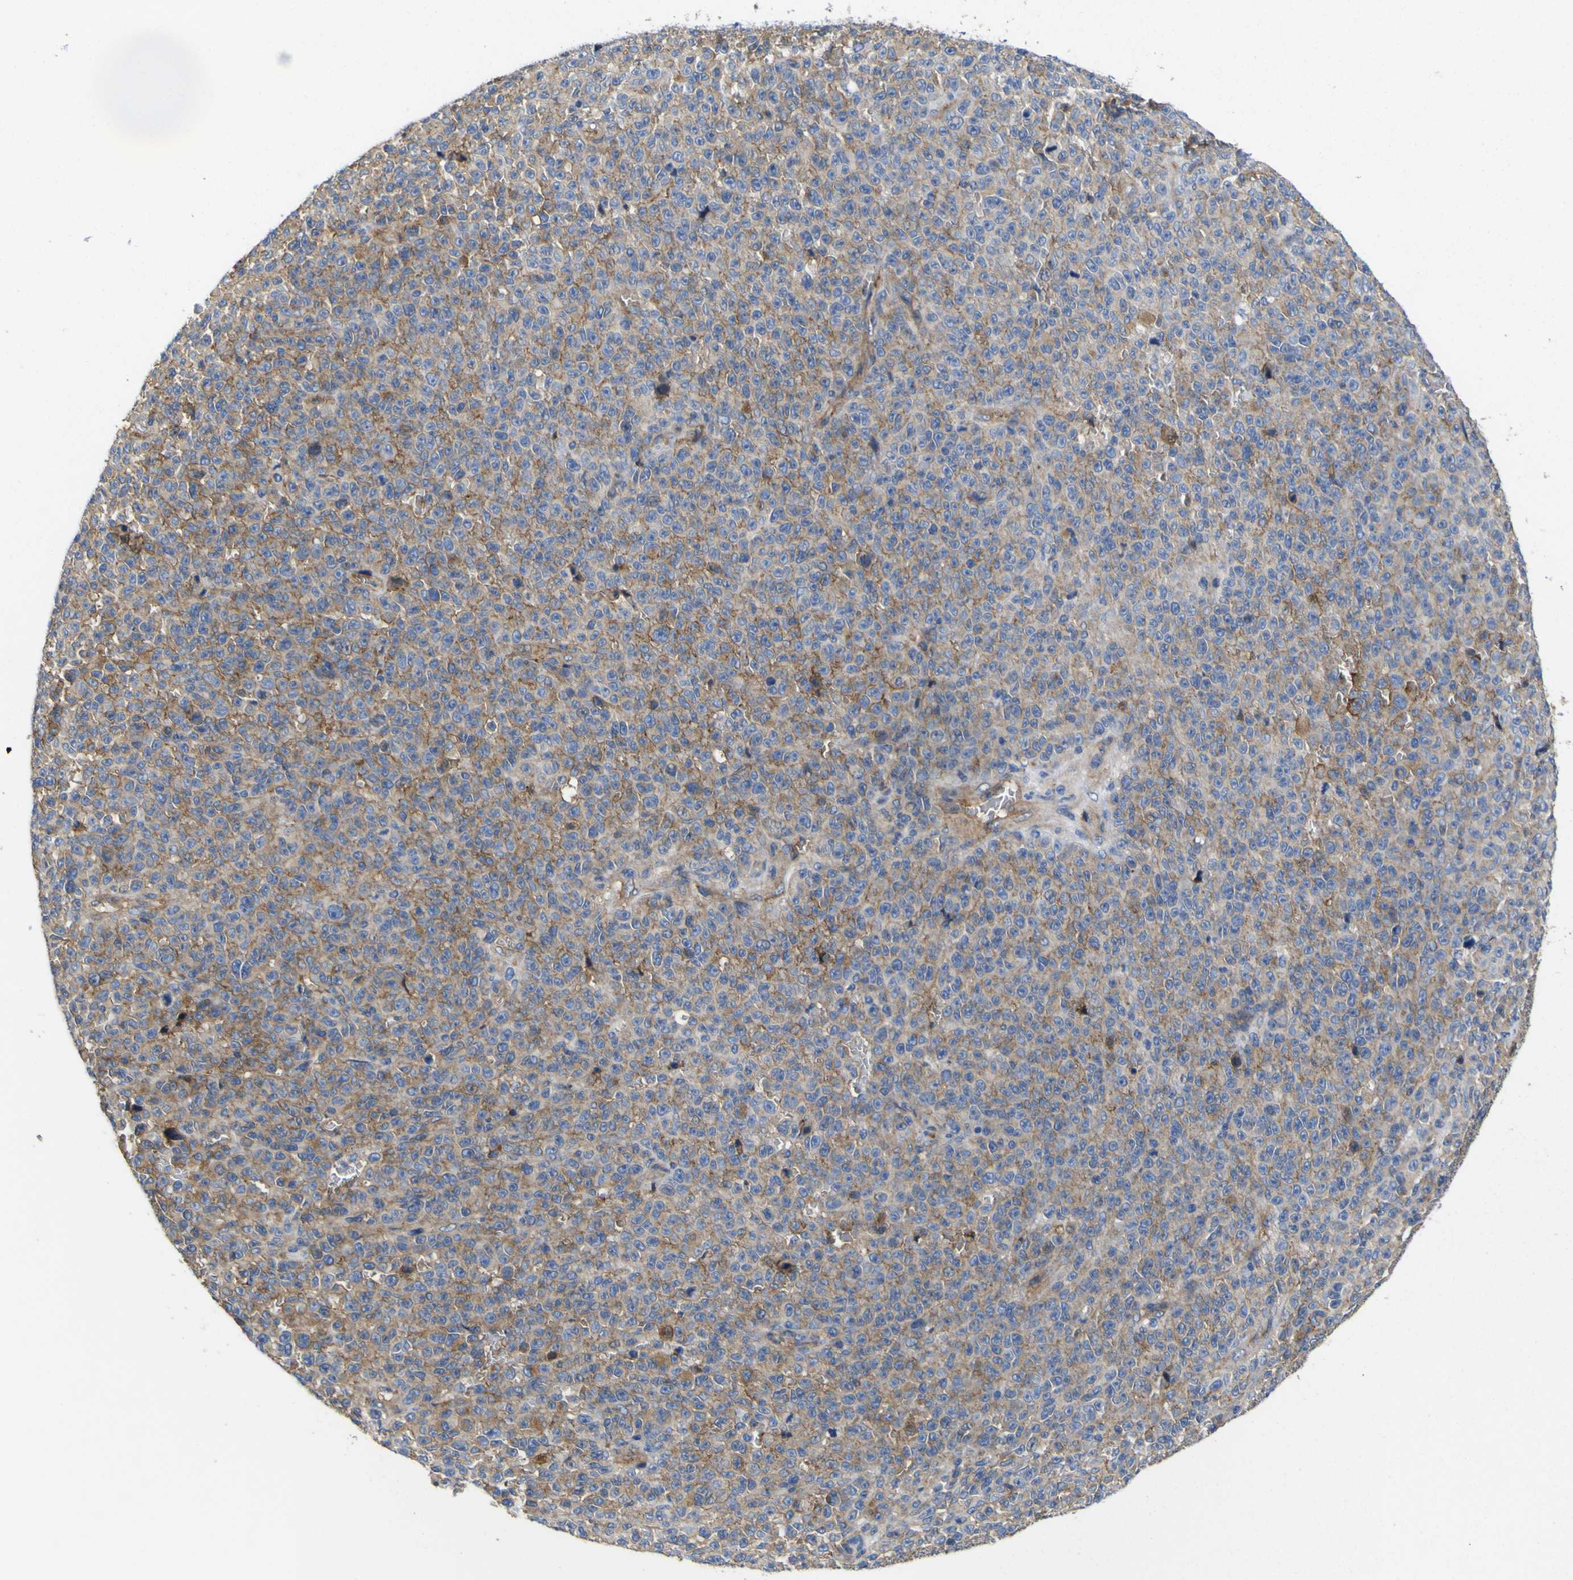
{"staining": {"intensity": "moderate", "quantity": "25%-75%", "location": "cytoplasmic/membranous"}, "tissue": "melanoma", "cell_type": "Tumor cells", "image_type": "cancer", "snomed": [{"axis": "morphology", "description": "Malignant melanoma, NOS"}, {"axis": "topography", "description": "Skin"}], "caption": "IHC image of neoplastic tissue: melanoma stained using immunohistochemistry demonstrates medium levels of moderate protein expression localized specifically in the cytoplasmic/membranous of tumor cells, appearing as a cytoplasmic/membranous brown color.", "gene": "CD151", "patient": {"sex": "female", "age": 82}}